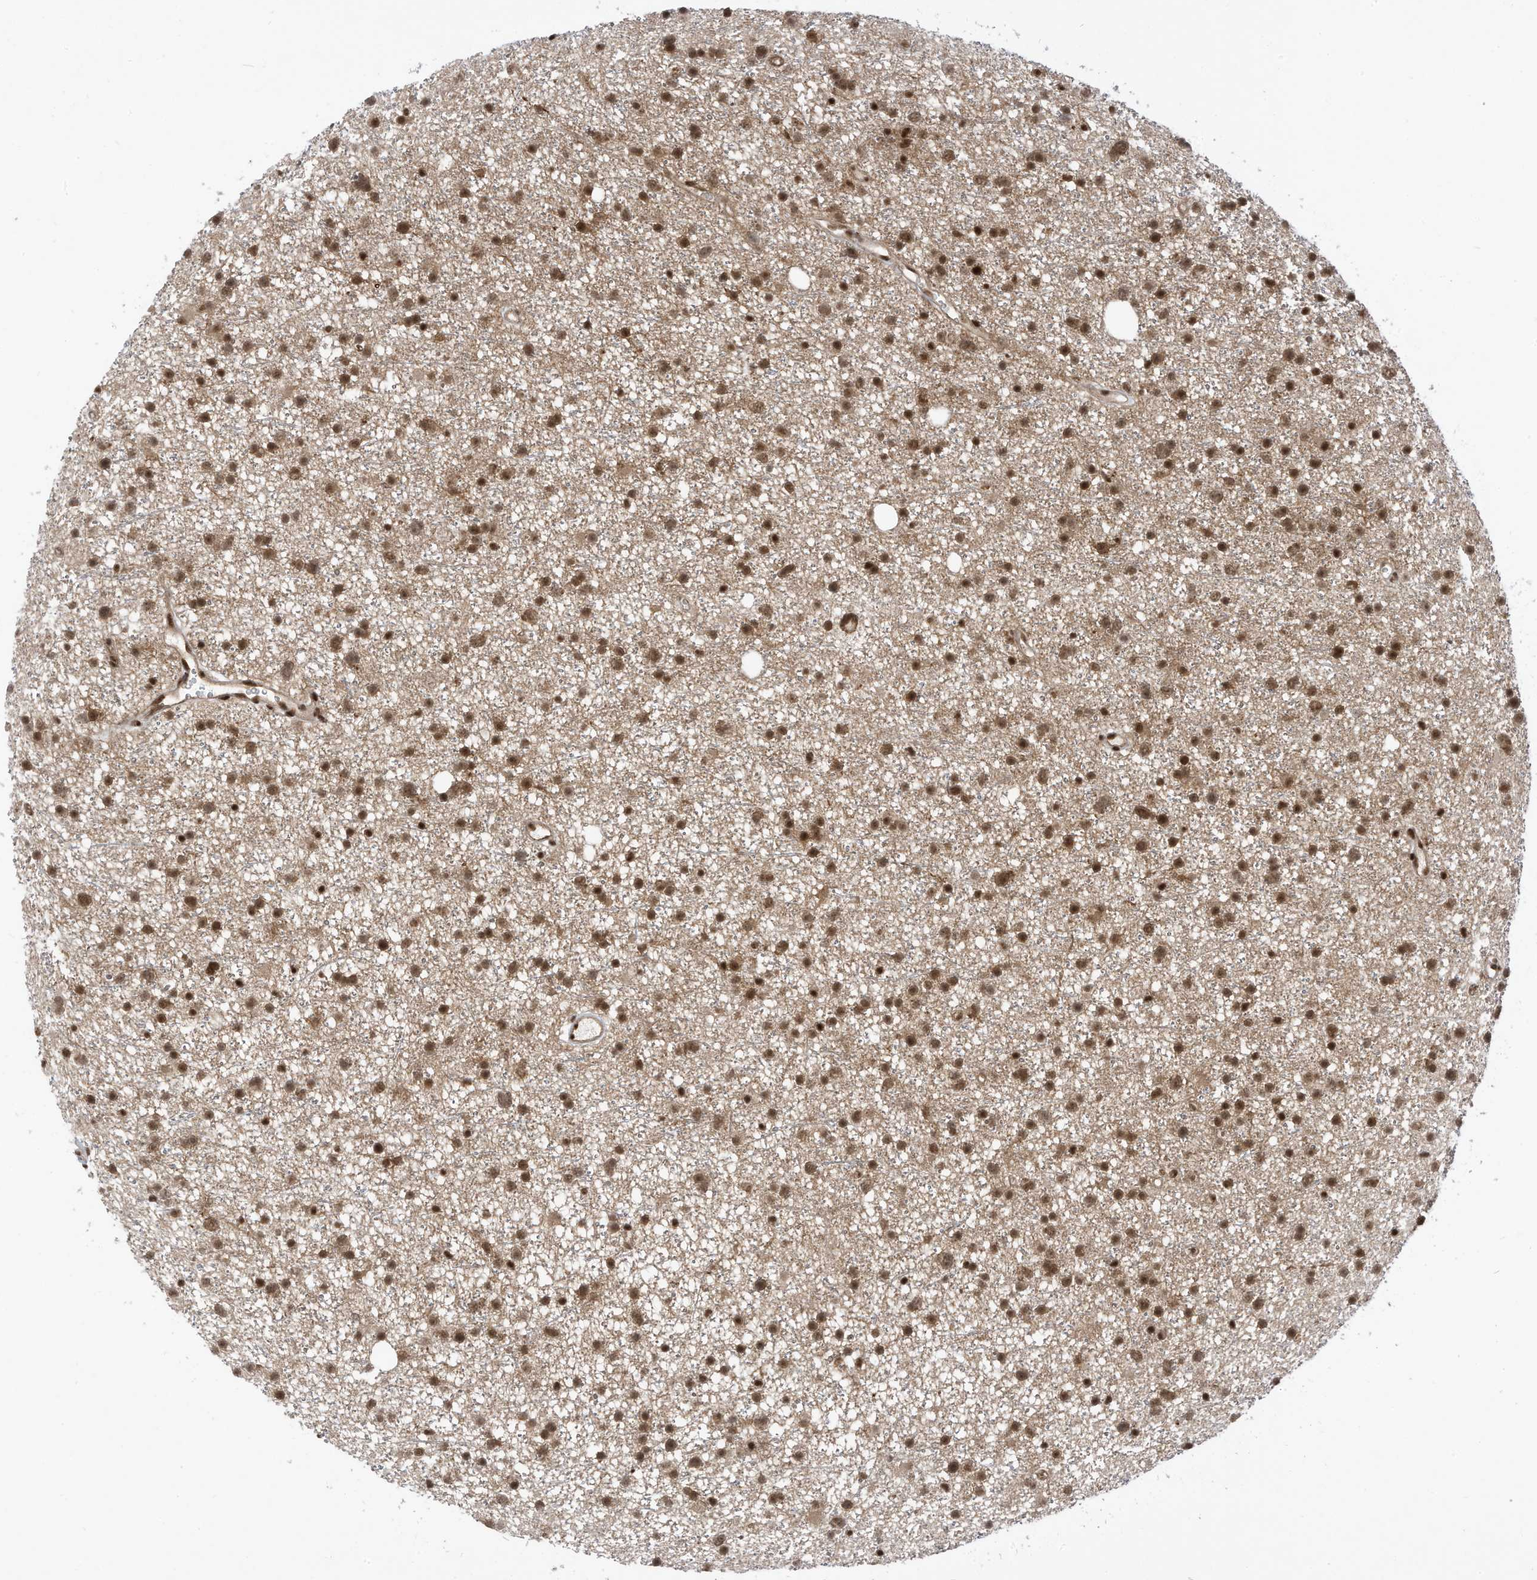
{"staining": {"intensity": "moderate", "quantity": ">75%", "location": "nuclear"}, "tissue": "glioma", "cell_type": "Tumor cells", "image_type": "cancer", "snomed": [{"axis": "morphology", "description": "Glioma, malignant, Low grade"}, {"axis": "topography", "description": "Cerebral cortex"}], "caption": "Moderate nuclear protein staining is present in approximately >75% of tumor cells in glioma.", "gene": "AURKAIP1", "patient": {"sex": "female", "age": 39}}